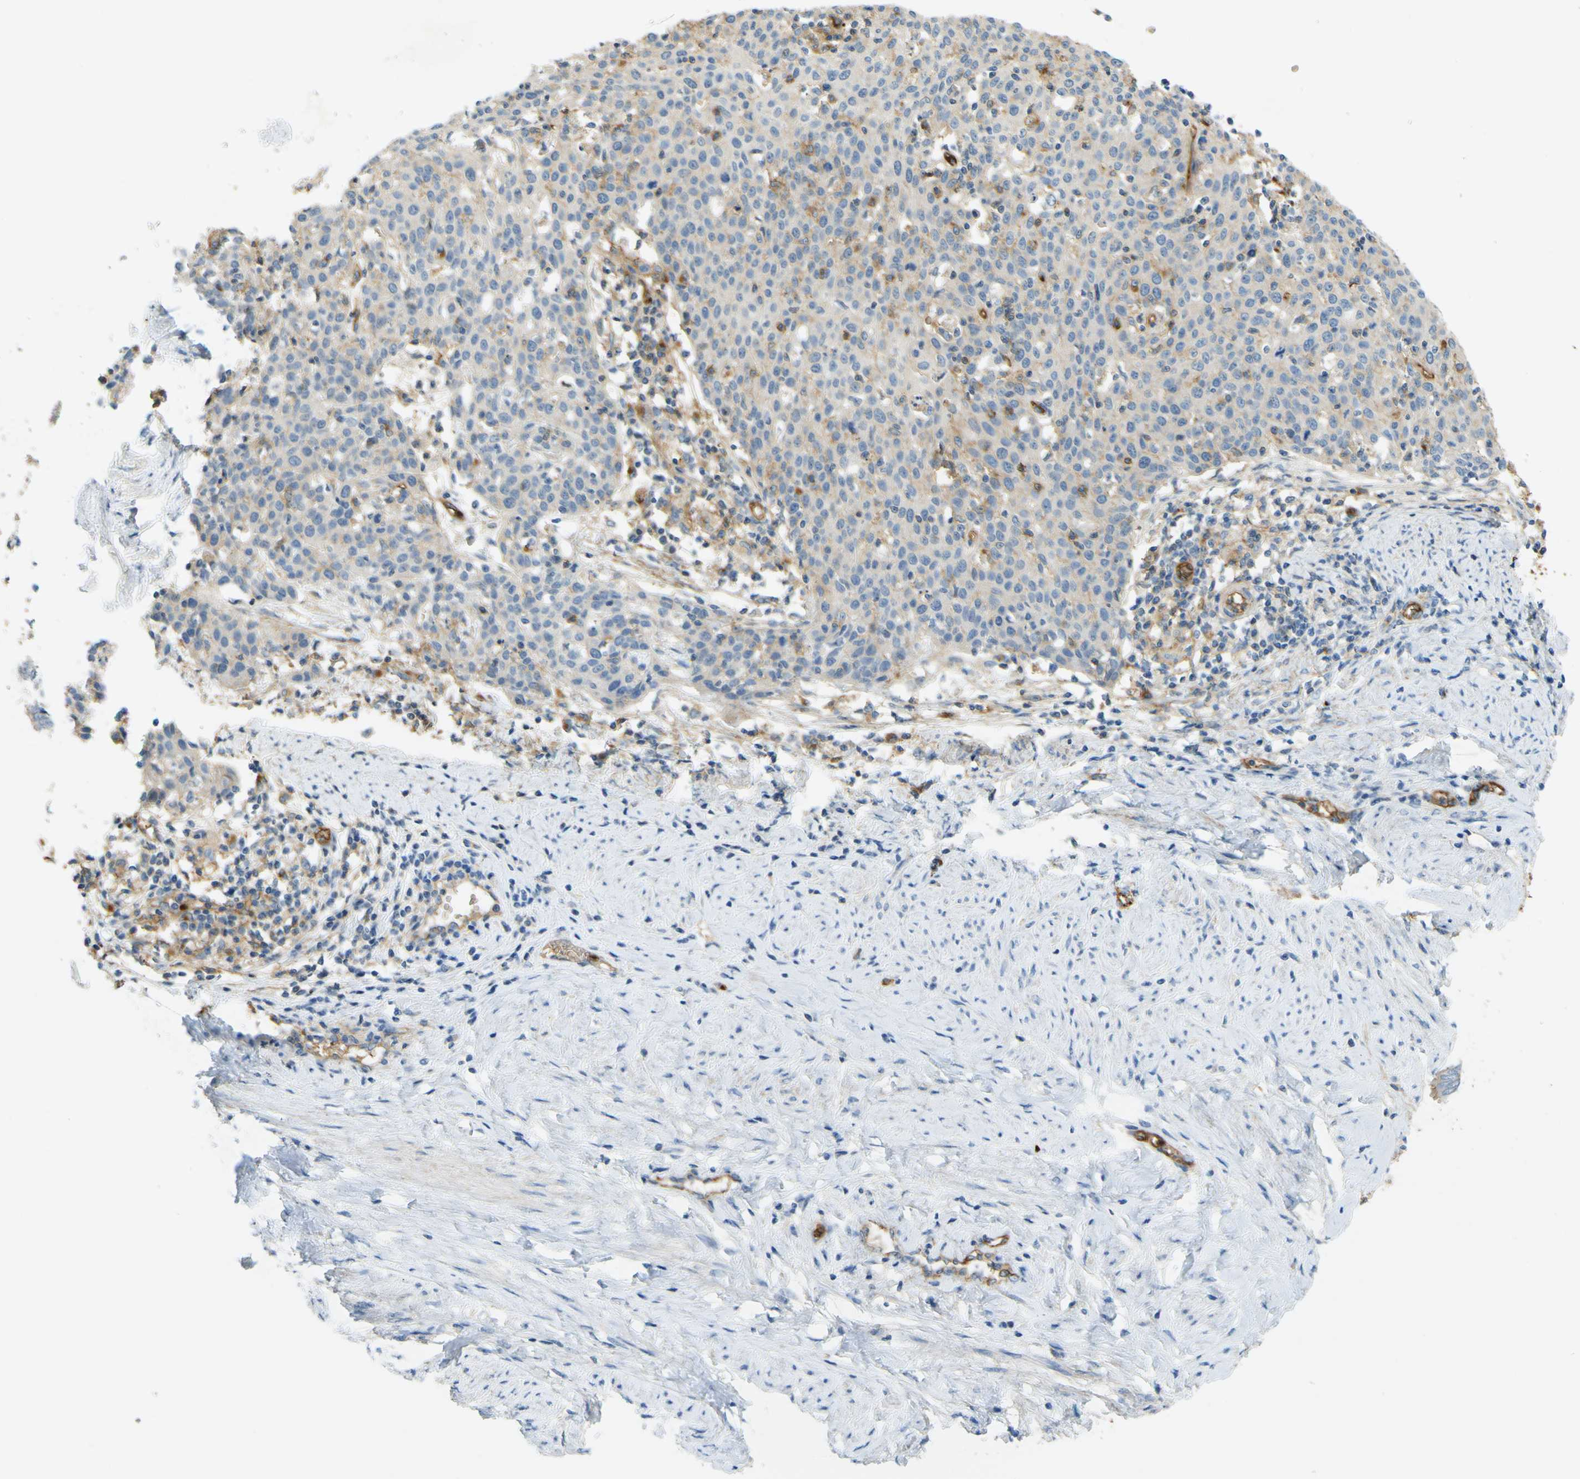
{"staining": {"intensity": "moderate", "quantity": "25%-75%", "location": "cytoplasmic/membranous"}, "tissue": "cervical cancer", "cell_type": "Tumor cells", "image_type": "cancer", "snomed": [{"axis": "morphology", "description": "Squamous cell carcinoma, NOS"}, {"axis": "topography", "description": "Cervix"}], "caption": "A micrograph of cervical squamous cell carcinoma stained for a protein exhibits moderate cytoplasmic/membranous brown staining in tumor cells. (DAB (3,3'-diaminobenzidine) IHC with brightfield microscopy, high magnification).", "gene": "PLXDC1", "patient": {"sex": "female", "age": 38}}